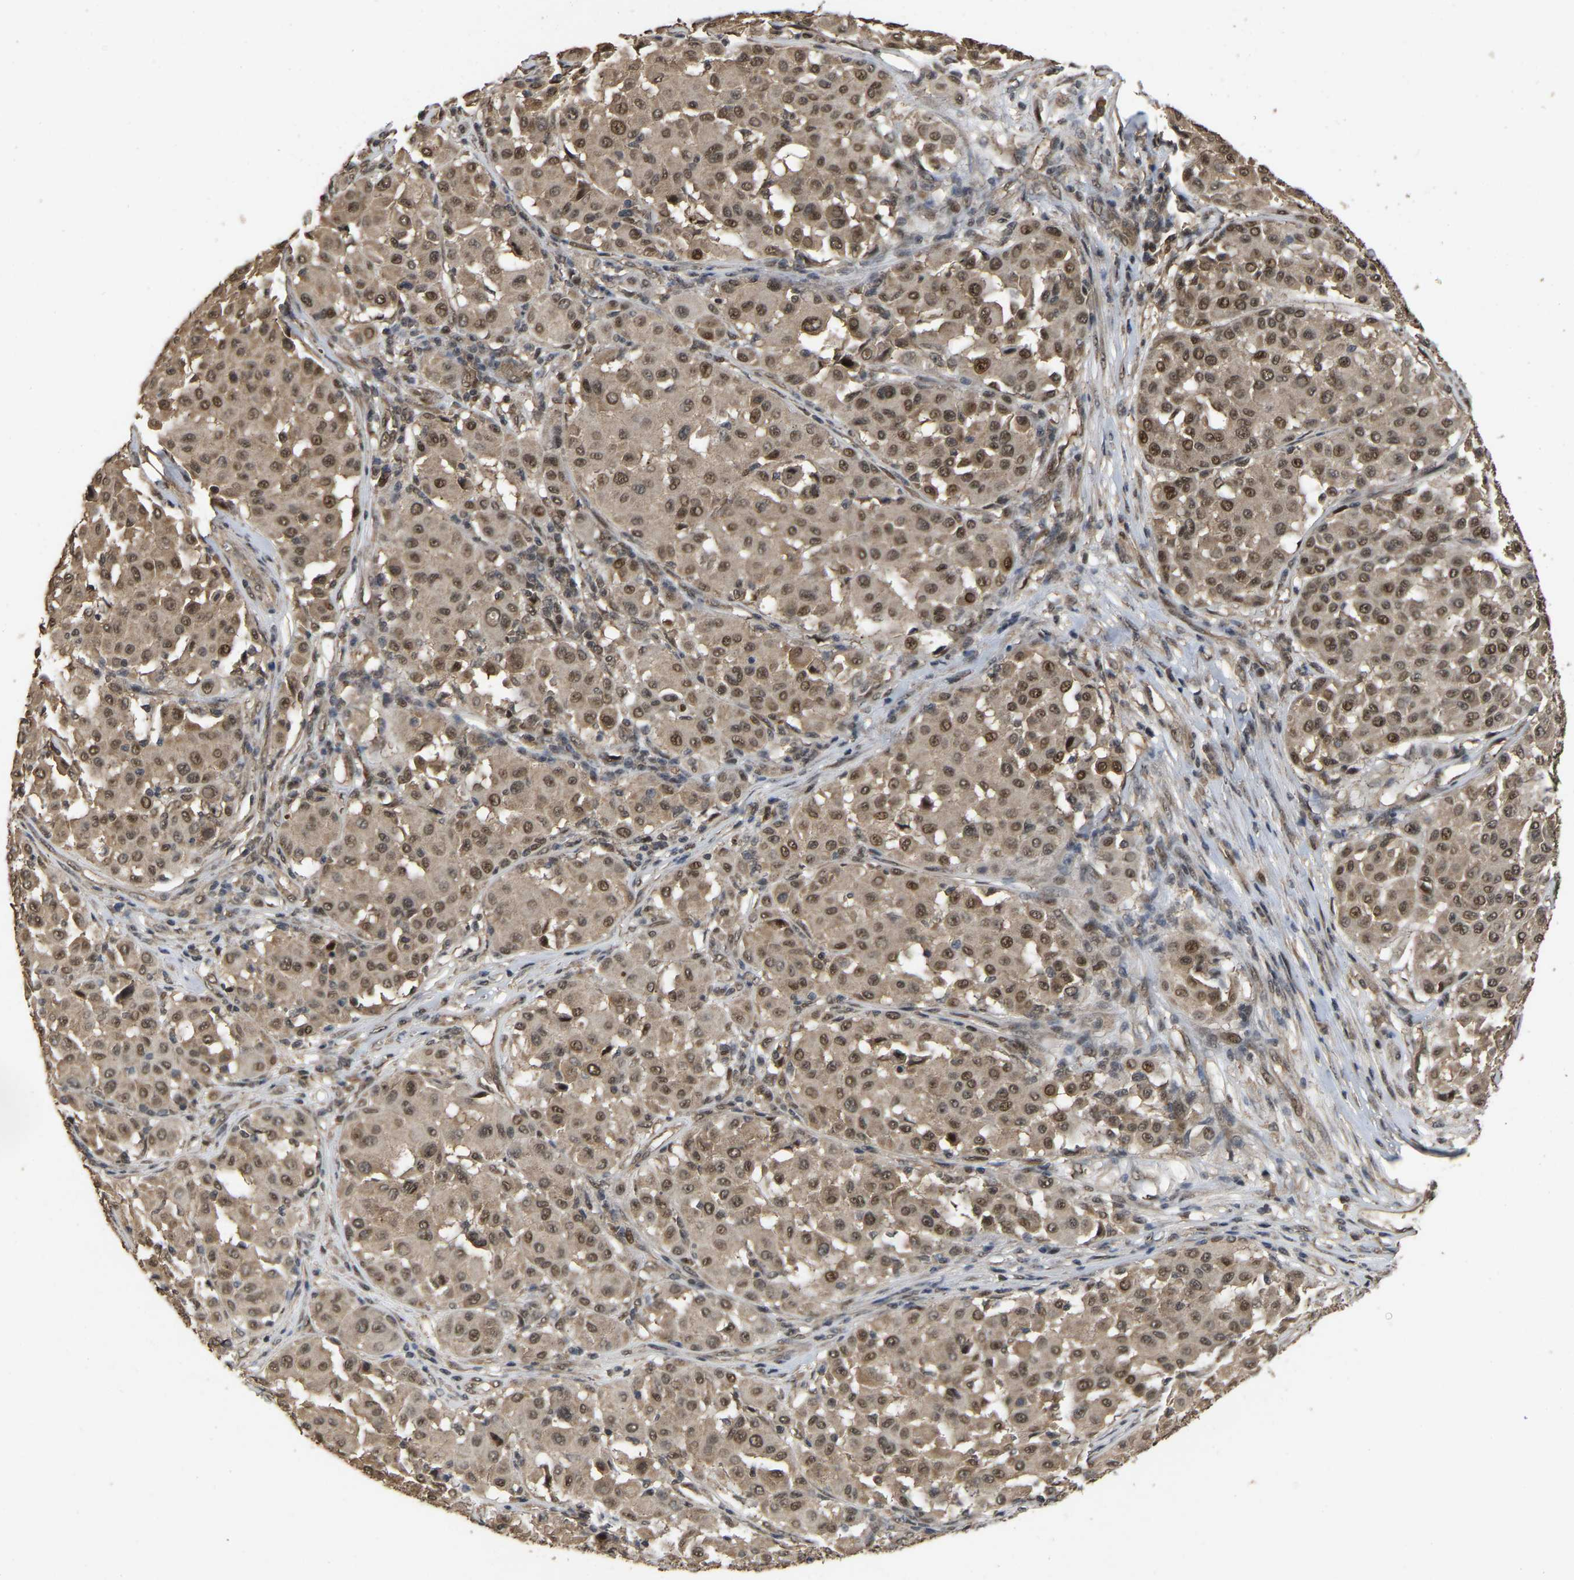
{"staining": {"intensity": "moderate", "quantity": ">75%", "location": "cytoplasmic/membranous,nuclear"}, "tissue": "melanoma", "cell_type": "Tumor cells", "image_type": "cancer", "snomed": [{"axis": "morphology", "description": "Malignant melanoma, Metastatic site"}, {"axis": "topography", "description": "Soft tissue"}], "caption": "Malignant melanoma (metastatic site) stained with DAB IHC exhibits medium levels of moderate cytoplasmic/membranous and nuclear expression in approximately >75% of tumor cells.", "gene": "ARHGAP23", "patient": {"sex": "male", "age": 41}}